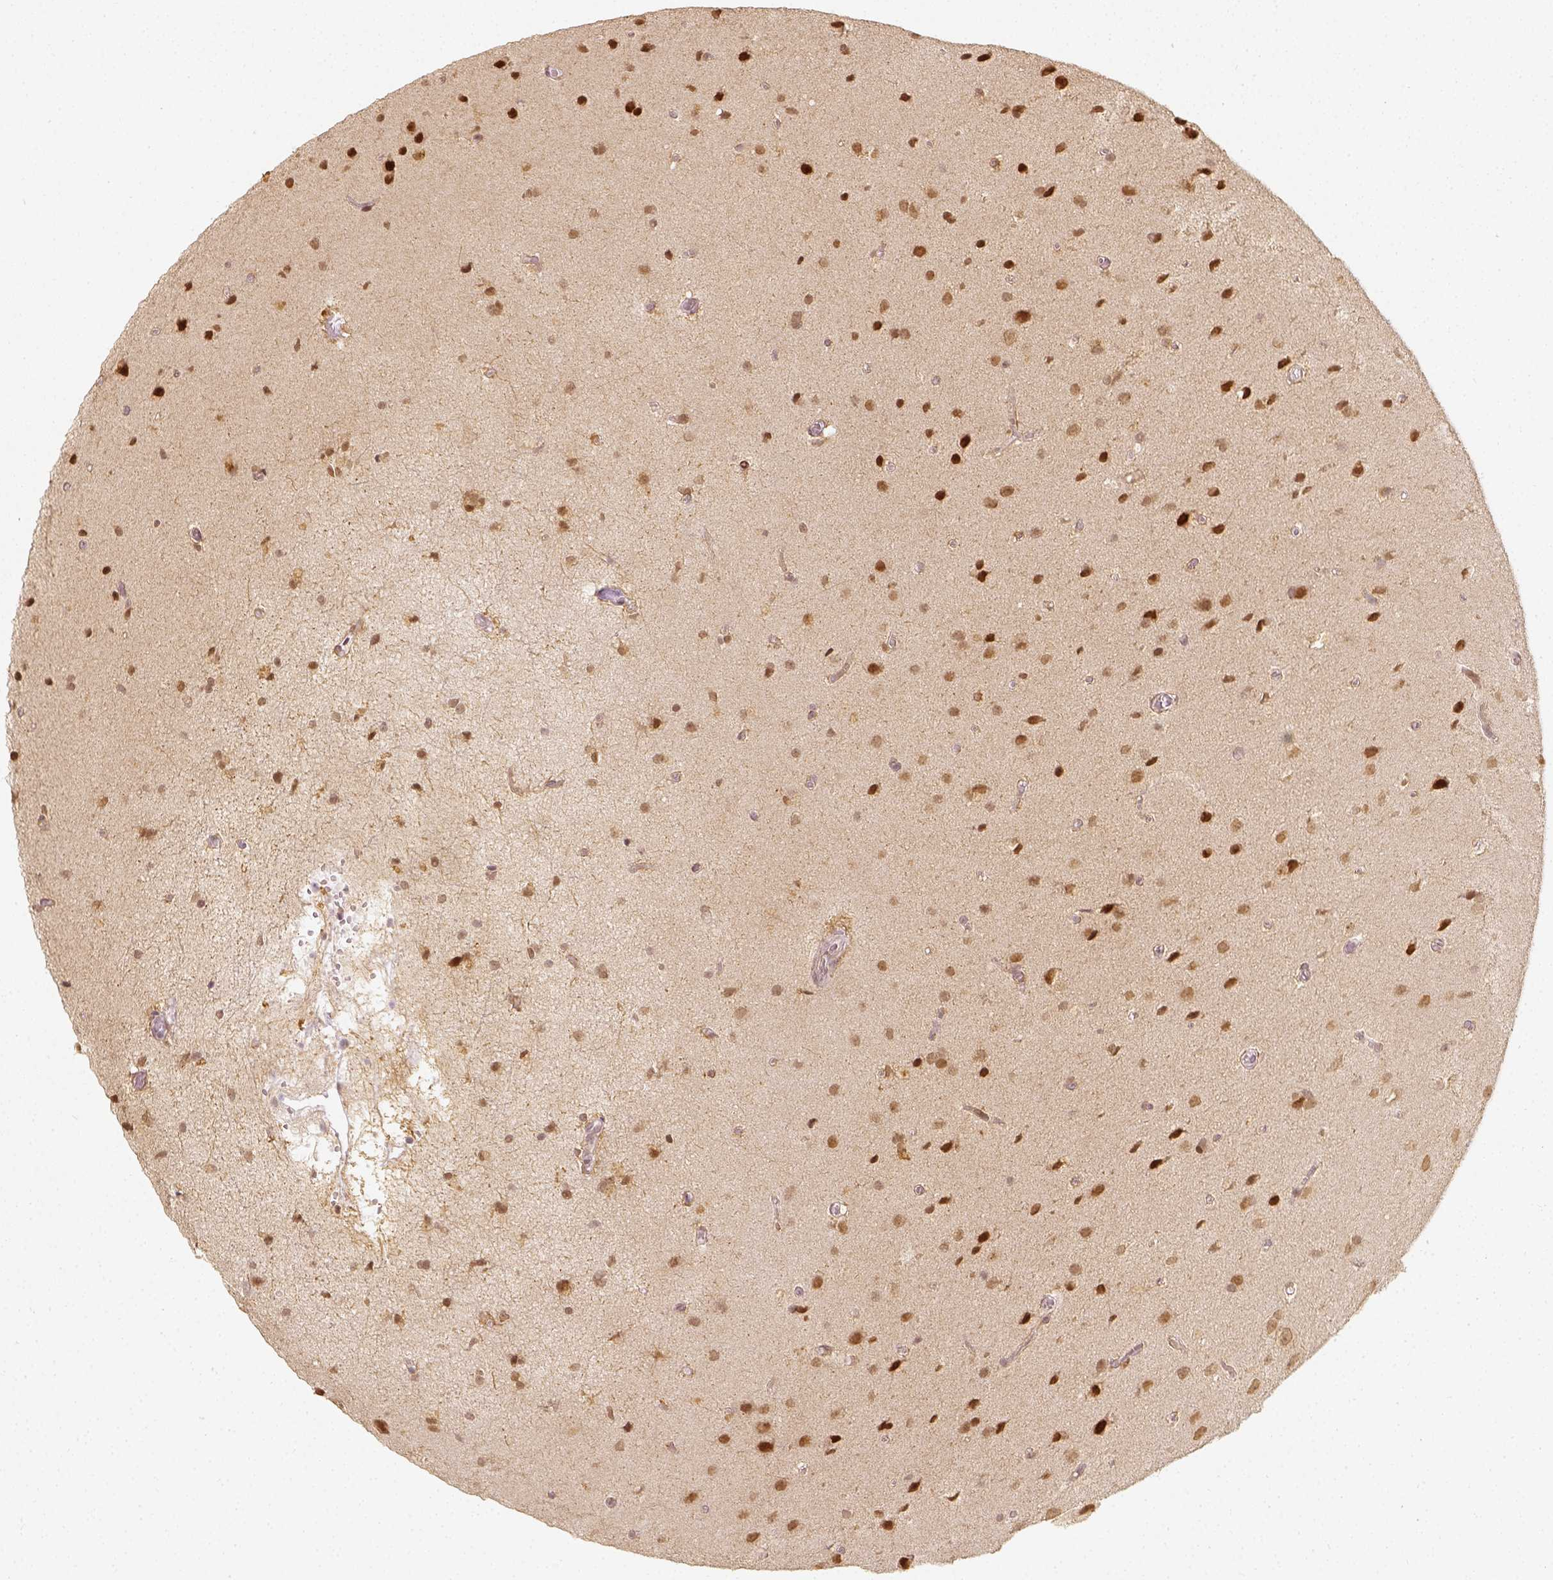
{"staining": {"intensity": "moderate", "quantity": ">75%", "location": "nuclear"}, "tissue": "glioma", "cell_type": "Tumor cells", "image_type": "cancer", "snomed": [{"axis": "morphology", "description": "Glioma, malignant, Low grade"}, {"axis": "topography", "description": "Brain"}], "caption": "The immunohistochemical stain labels moderate nuclear positivity in tumor cells of malignant low-grade glioma tissue.", "gene": "ZMAT3", "patient": {"sex": "male", "age": 58}}